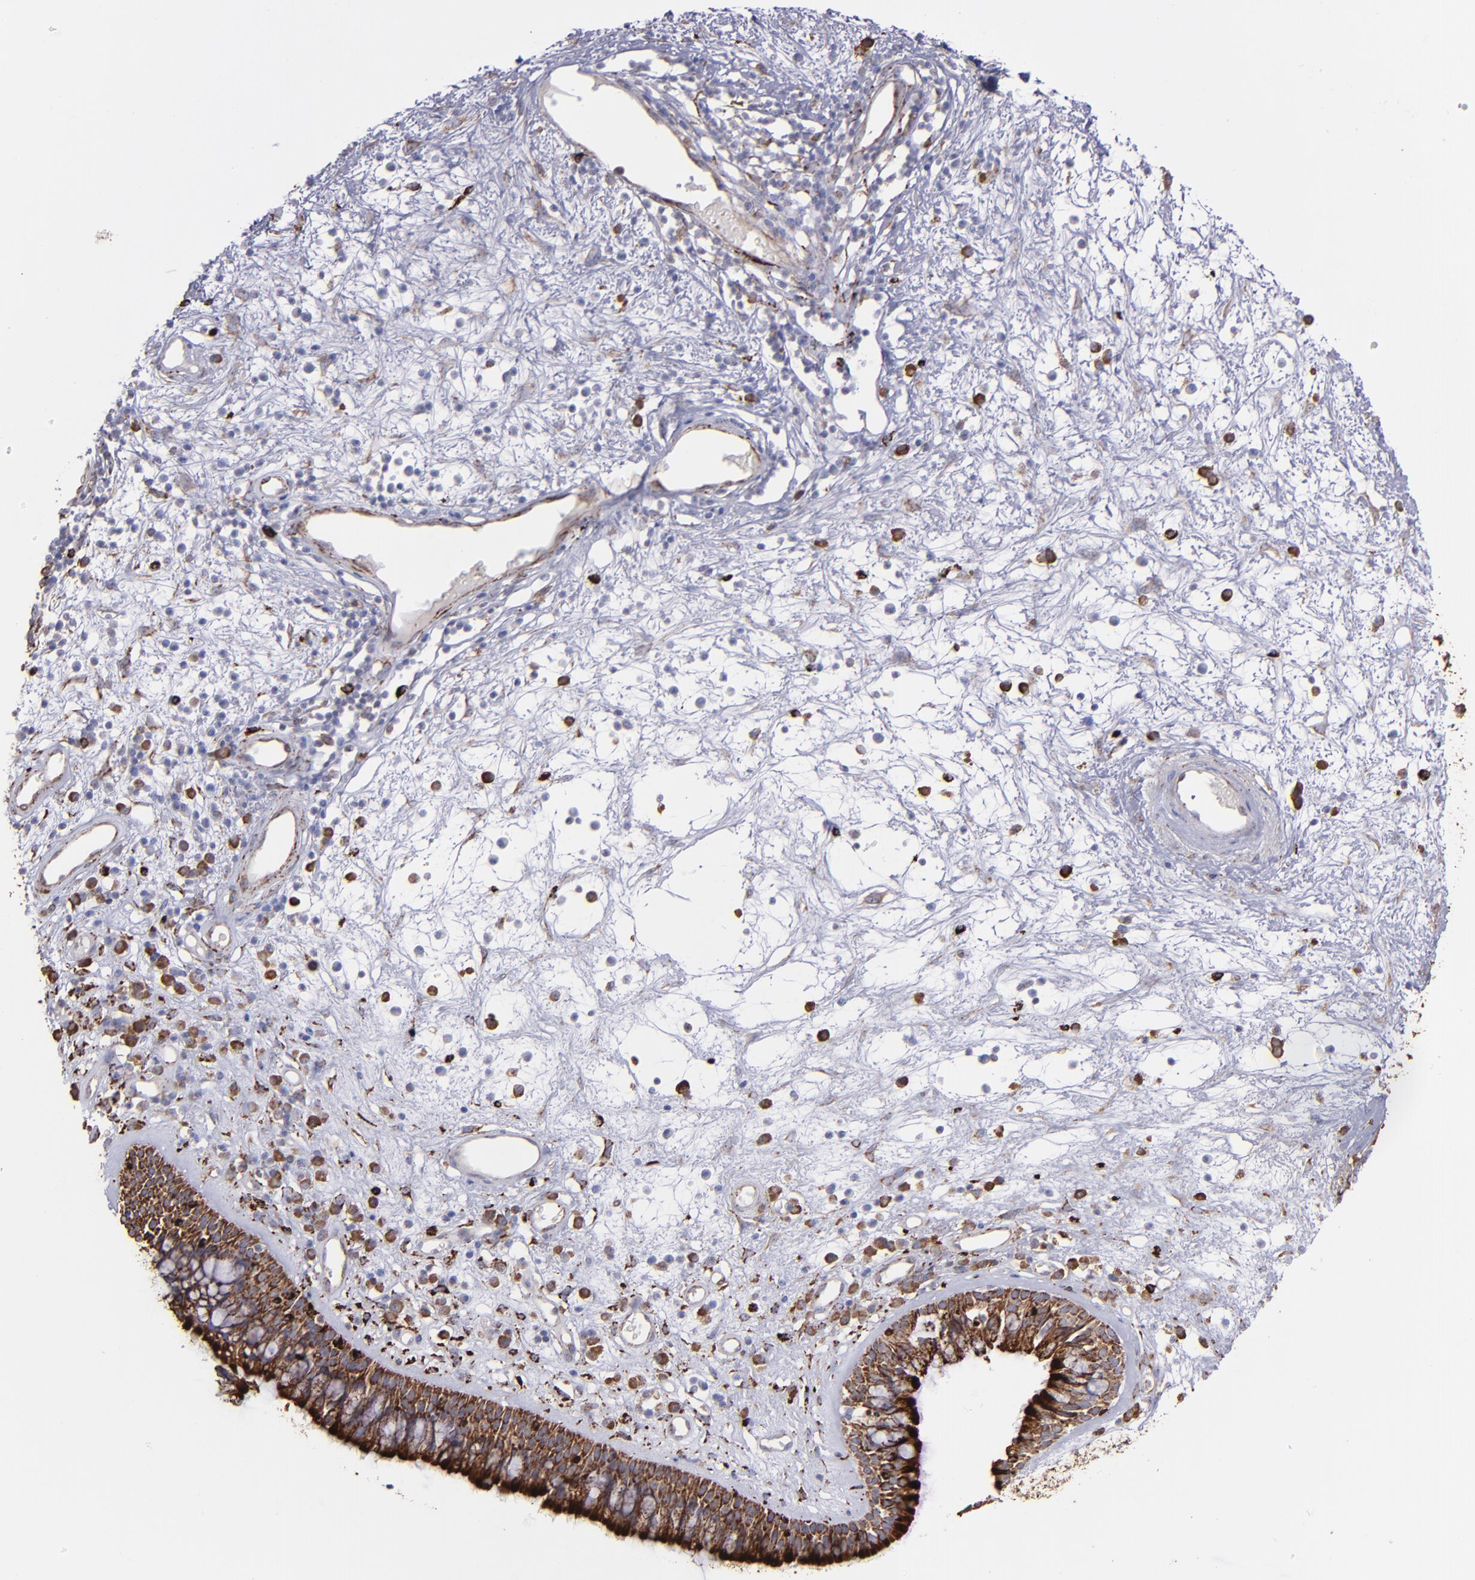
{"staining": {"intensity": "strong", "quantity": ">75%", "location": "cytoplasmic/membranous"}, "tissue": "nasopharynx", "cell_type": "Respiratory epithelial cells", "image_type": "normal", "snomed": [{"axis": "morphology", "description": "Normal tissue, NOS"}, {"axis": "morphology", "description": "Inflammation, NOS"}, {"axis": "topography", "description": "Nasopharynx"}], "caption": "IHC micrograph of normal nasopharynx: human nasopharynx stained using immunohistochemistry (IHC) exhibits high levels of strong protein expression localized specifically in the cytoplasmic/membranous of respiratory epithelial cells, appearing as a cytoplasmic/membranous brown color.", "gene": "MAOB", "patient": {"sex": "male", "age": 48}}